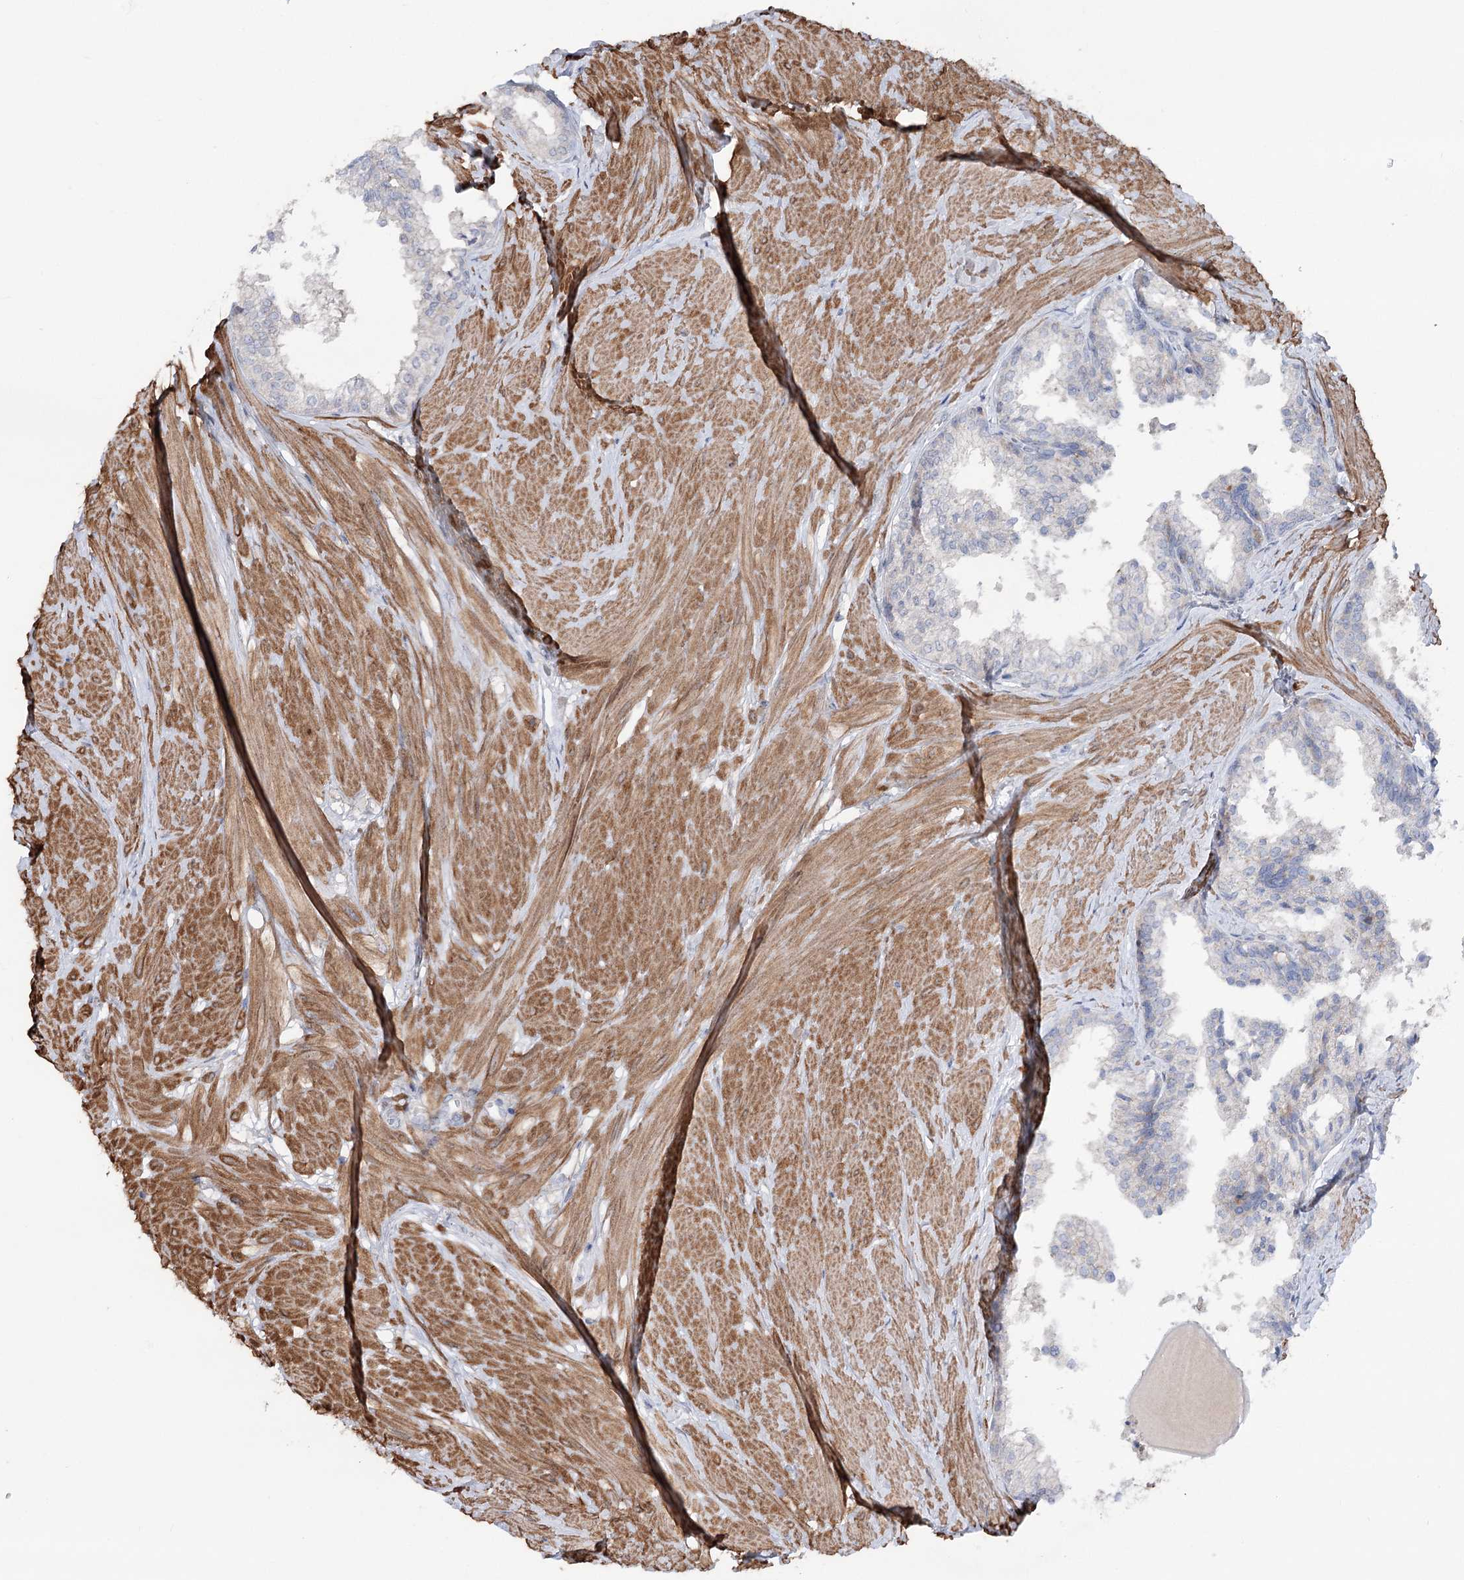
{"staining": {"intensity": "negative", "quantity": "none", "location": "none"}, "tissue": "prostate", "cell_type": "Glandular cells", "image_type": "normal", "snomed": [{"axis": "morphology", "description": "Normal tissue, NOS"}, {"axis": "topography", "description": "Prostate"}], "caption": "Immunohistochemistry image of normal human prostate stained for a protein (brown), which shows no expression in glandular cells. Nuclei are stained in blue.", "gene": "LARP1B", "patient": {"sex": "male", "age": 48}}